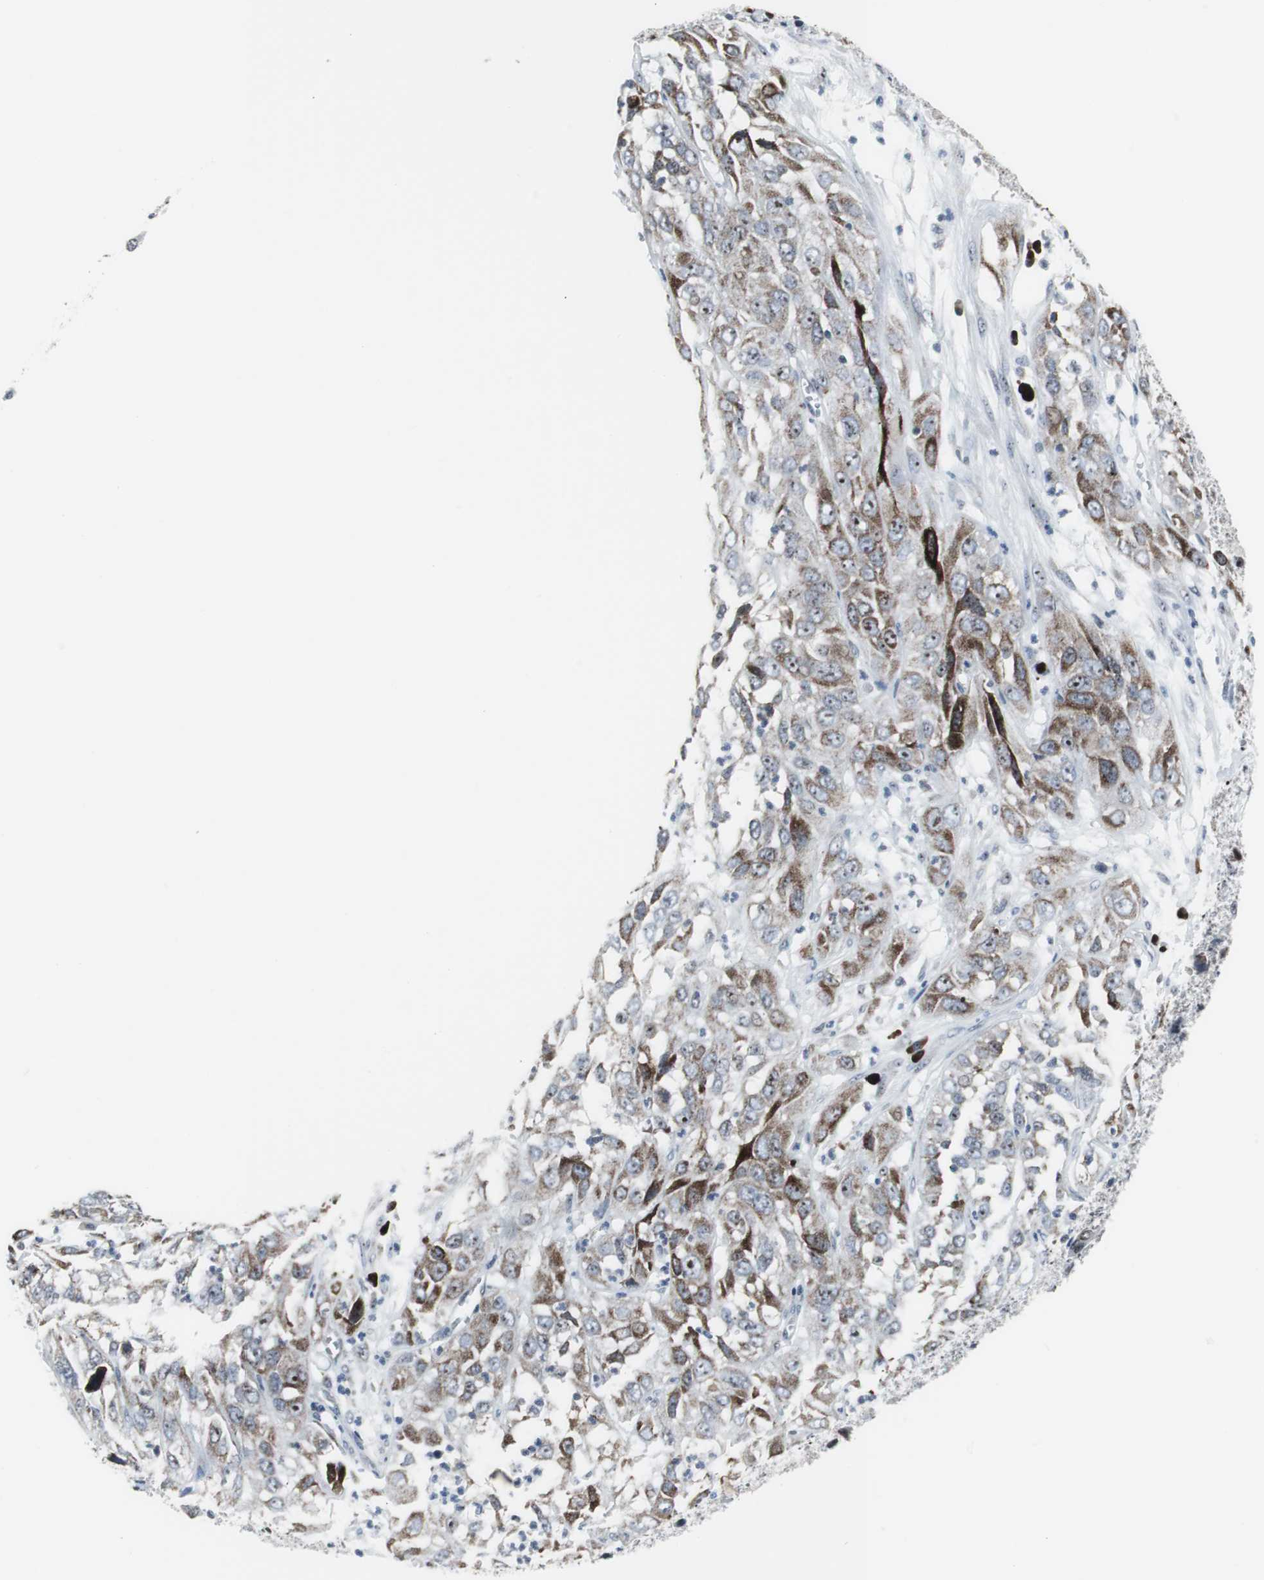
{"staining": {"intensity": "moderate", "quantity": ">75%", "location": "cytoplasmic/membranous"}, "tissue": "cervical cancer", "cell_type": "Tumor cells", "image_type": "cancer", "snomed": [{"axis": "morphology", "description": "Squamous cell carcinoma, NOS"}, {"axis": "topography", "description": "Cervix"}], "caption": "There is medium levels of moderate cytoplasmic/membranous staining in tumor cells of cervical squamous cell carcinoma, as demonstrated by immunohistochemical staining (brown color).", "gene": "DOK1", "patient": {"sex": "female", "age": 32}}